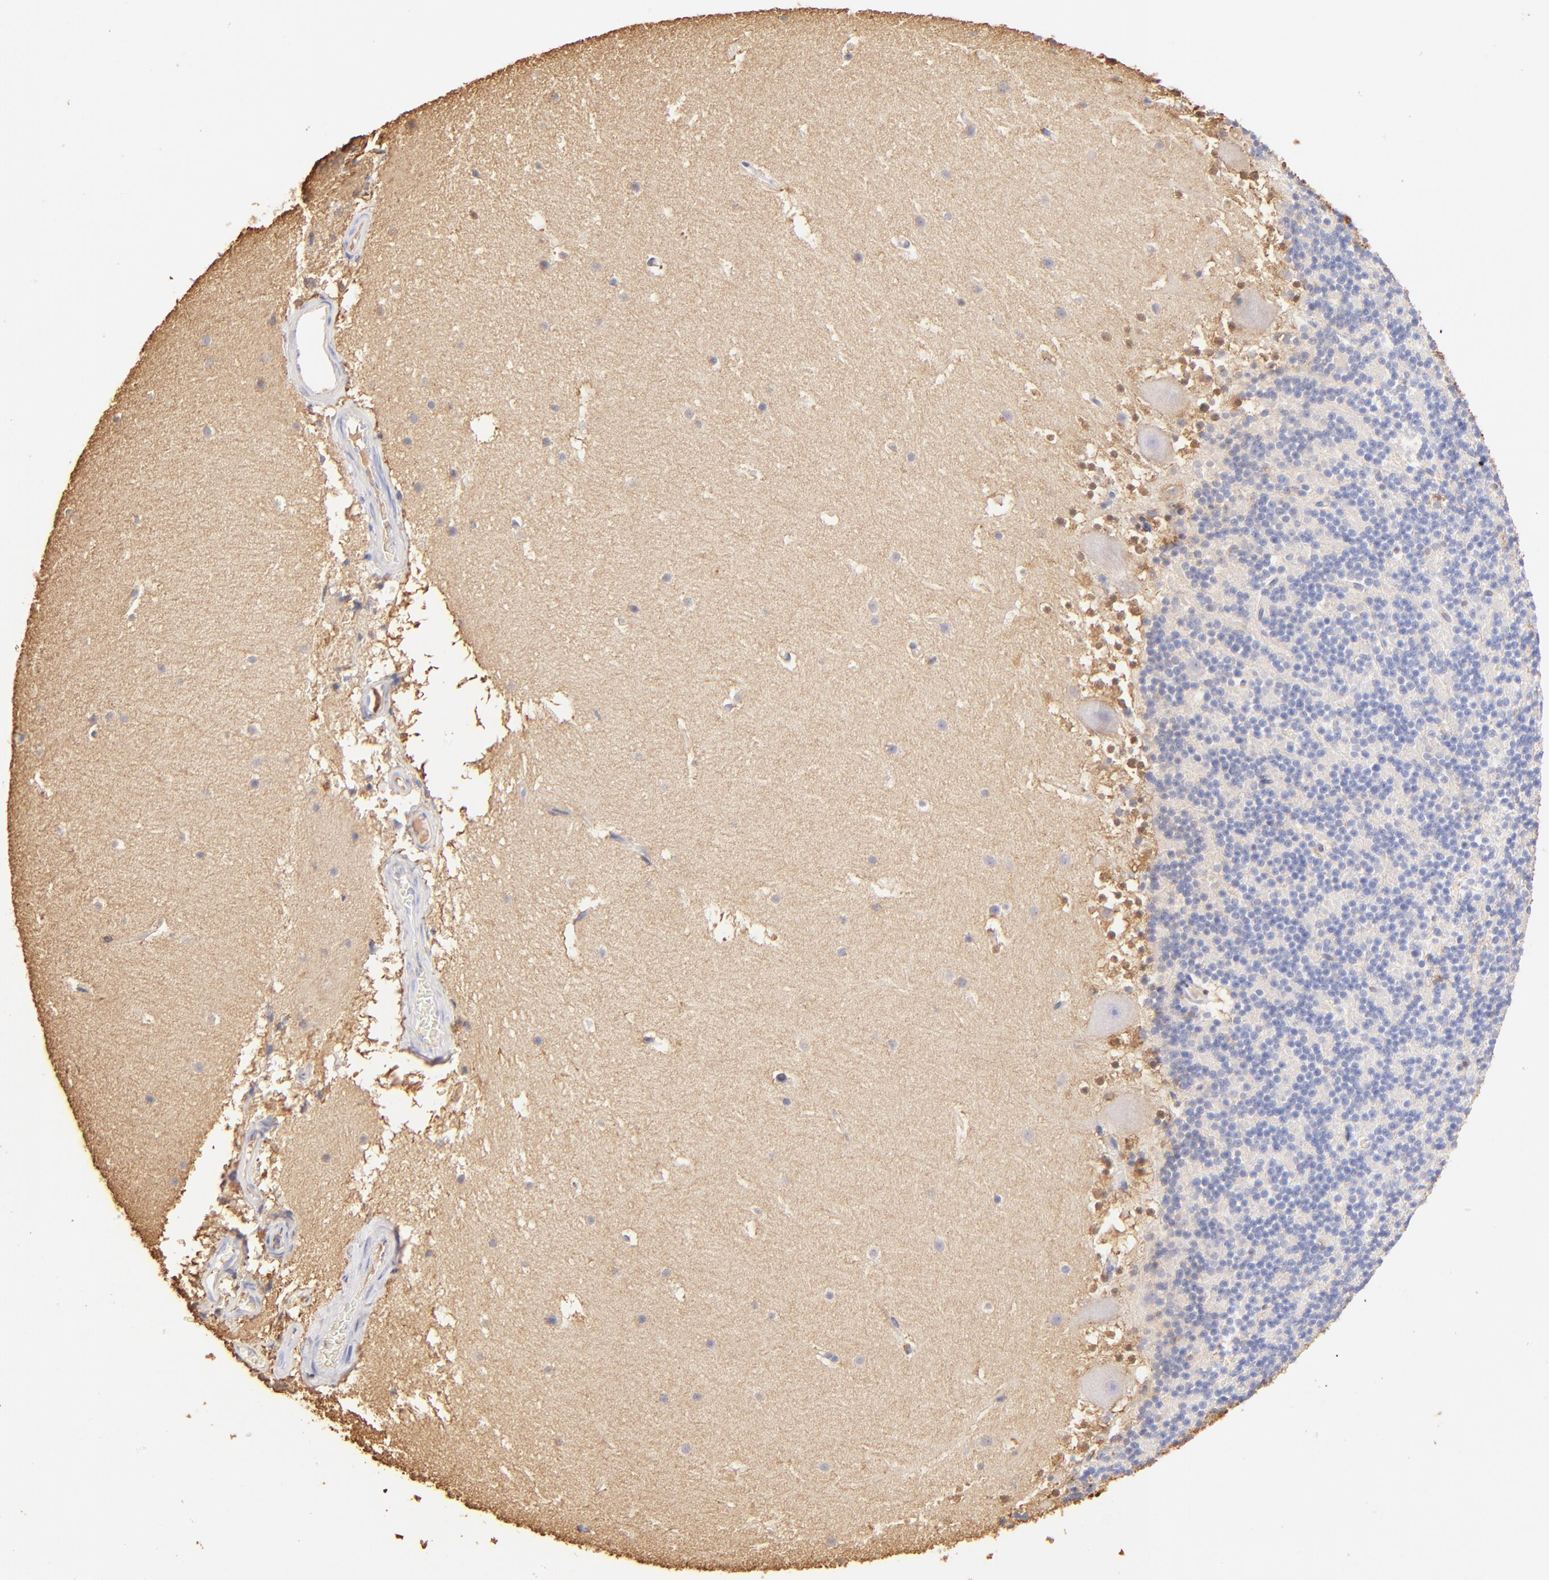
{"staining": {"intensity": "negative", "quantity": "none", "location": "none"}, "tissue": "cerebellum", "cell_type": "Cells in granular layer", "image_type": "normal", "snomed": [{"axis": "morphology", "description": "Normal tissue, NOS"}, {"axis": "topography", "description": "Cerebellum"}], "caption": "Image shows no protein staining in cells in granular layer of normal cerebellum. Nuclei are stained in blue.", "gene": "ALDH1A1", "patient": {"sex": "male", "age": 45}}